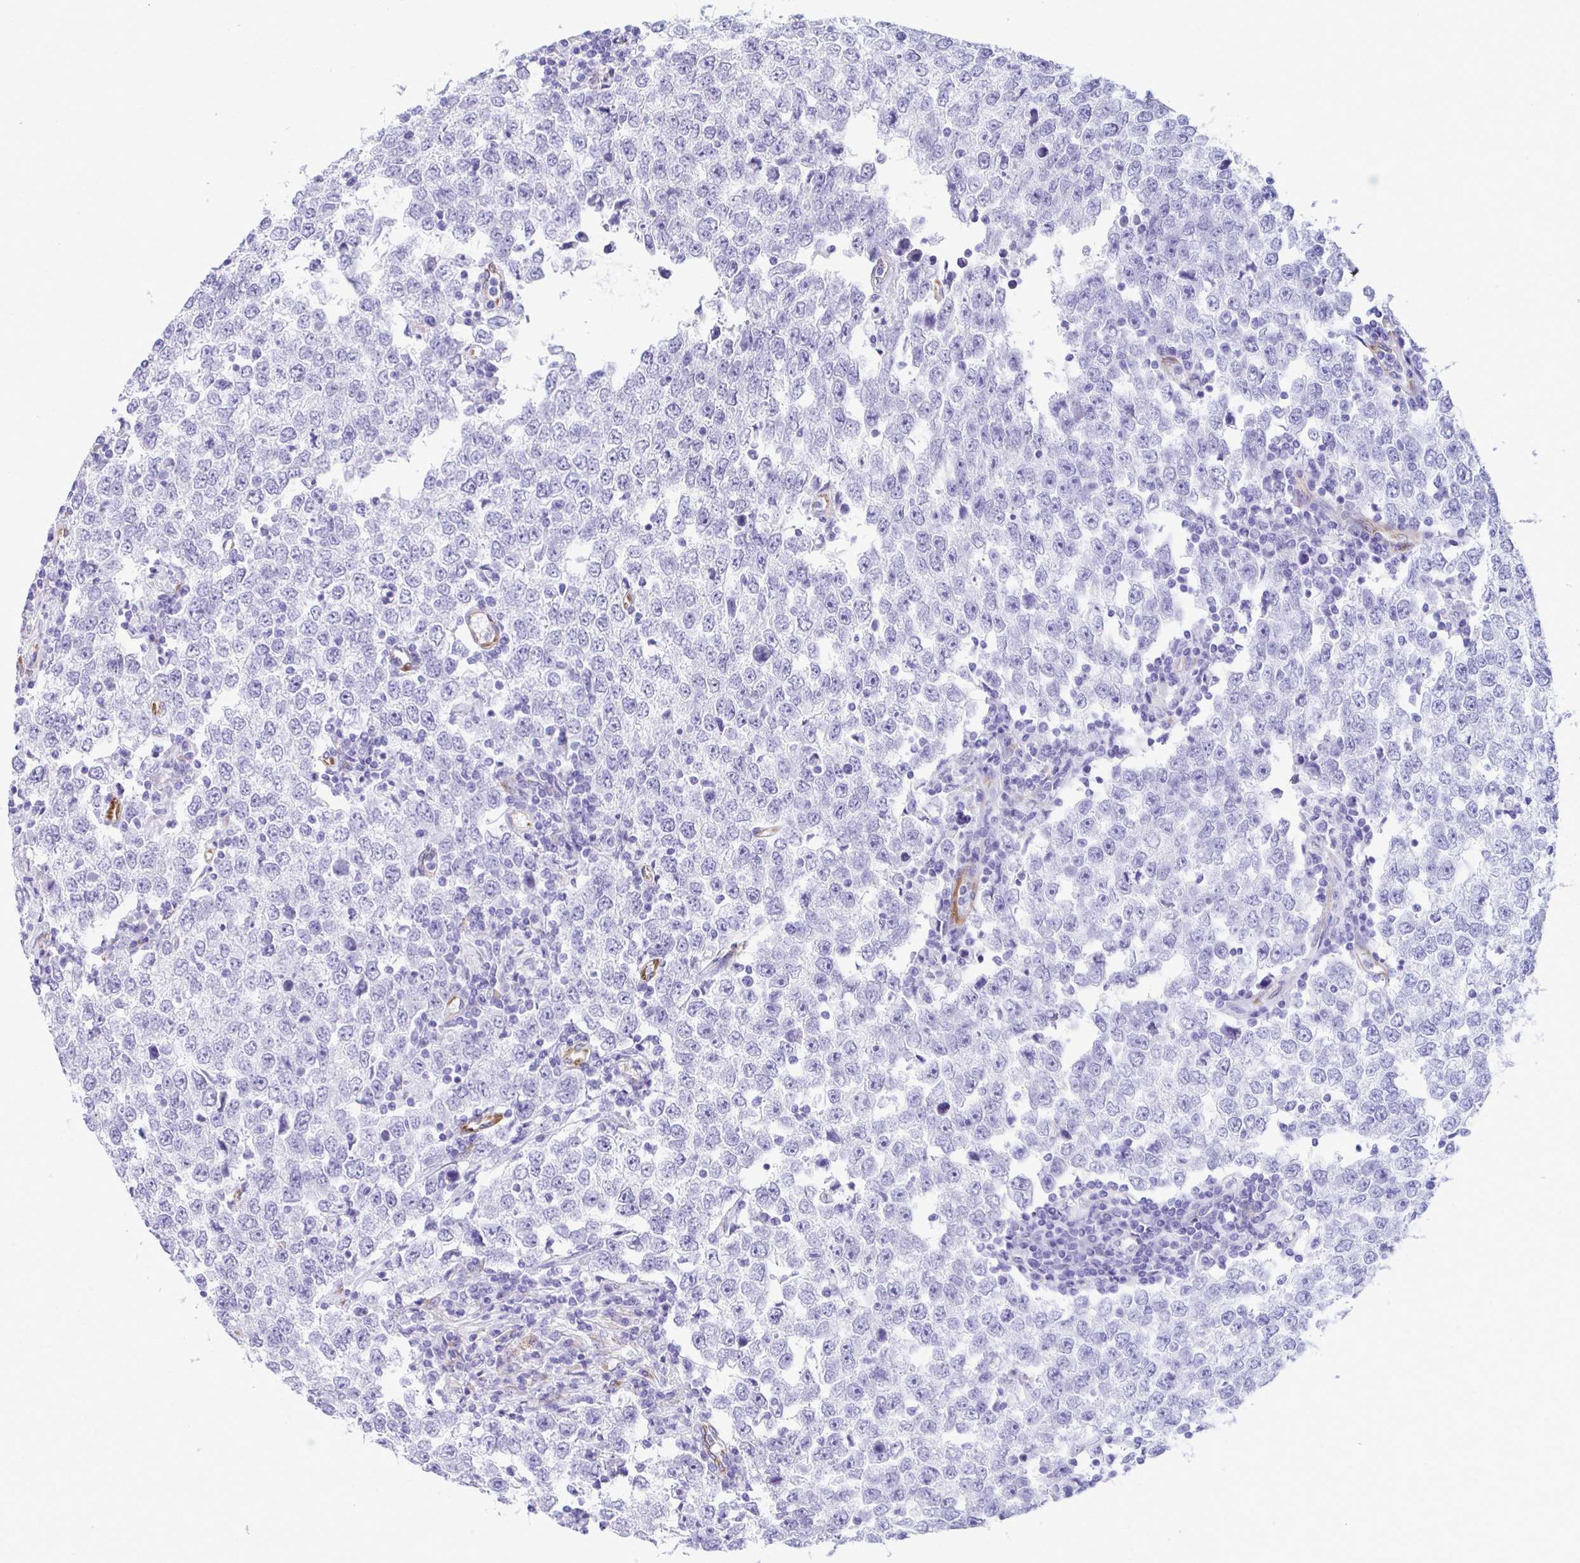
{"staining": {"intensity": "negative", "quantity": "none", "location": "none"}, "tissue": "testis cancer", "cell_type": "Tumor cells", "image_type": "cancer", "snomed": [{"axis": "morphology", "description": "Seminoma, NOS"}, {"axis": "morphology", "description": "Carcinoma, Embryonal, NOS"}, {"axis": "topography", "description": "Testis"}], "caption": "There is no significant positivity in tumor cells of testis cancer.", "gene": "ASPH", "patient": {"sex": "male", "age": 28}}